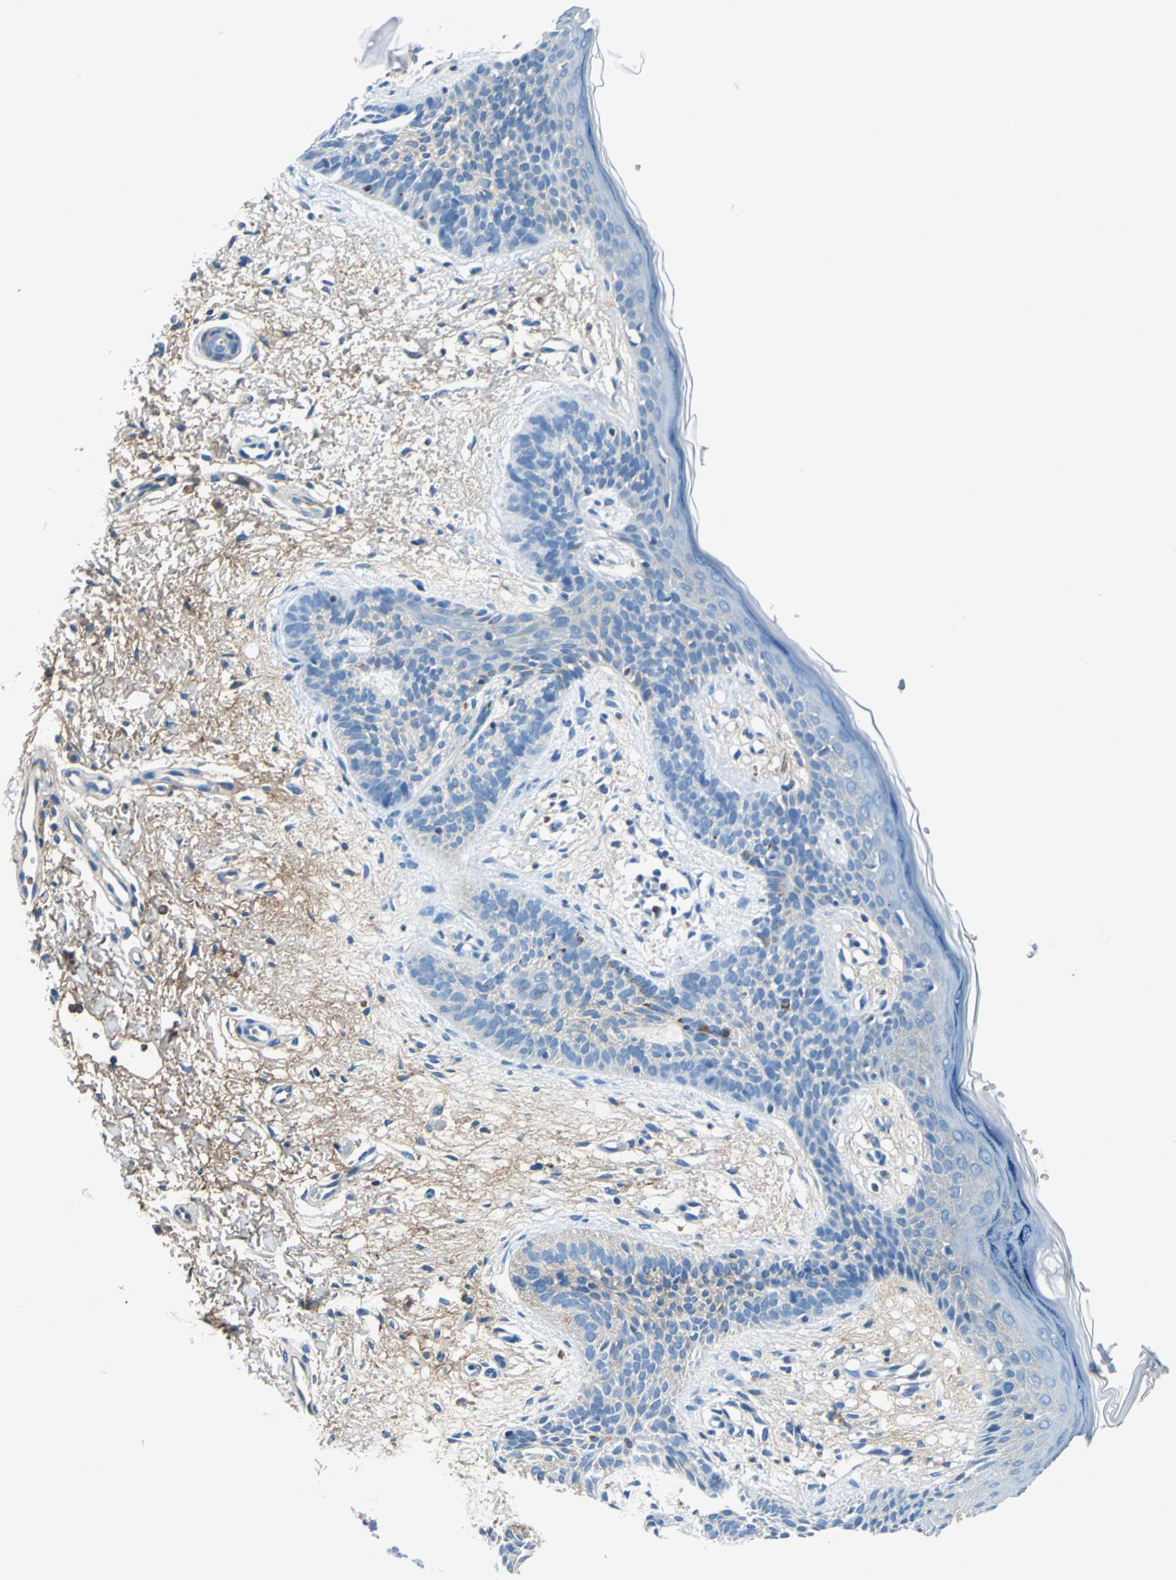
{"staining": {"intensity": "weak", "quantity": "<25%", "location": "cytoplasmic/membranous"}, "tissue": "skin cancer", "cell_type": "Tumor cells", "image_type": "cancer", "snomed": [{"axis": "morphology", "description": "Normal tissue, NOS"}, {"axis": "morphology", "description": "Basal cell carcinoma"}, {"axis": "topography", "description": "Skin"}], "caption": "Tumor cells show no significant protein positivity in skin cancer (basal cell carcinoma).", "gene": "ALB", "patient": {"sex": "female", "age": 69}}